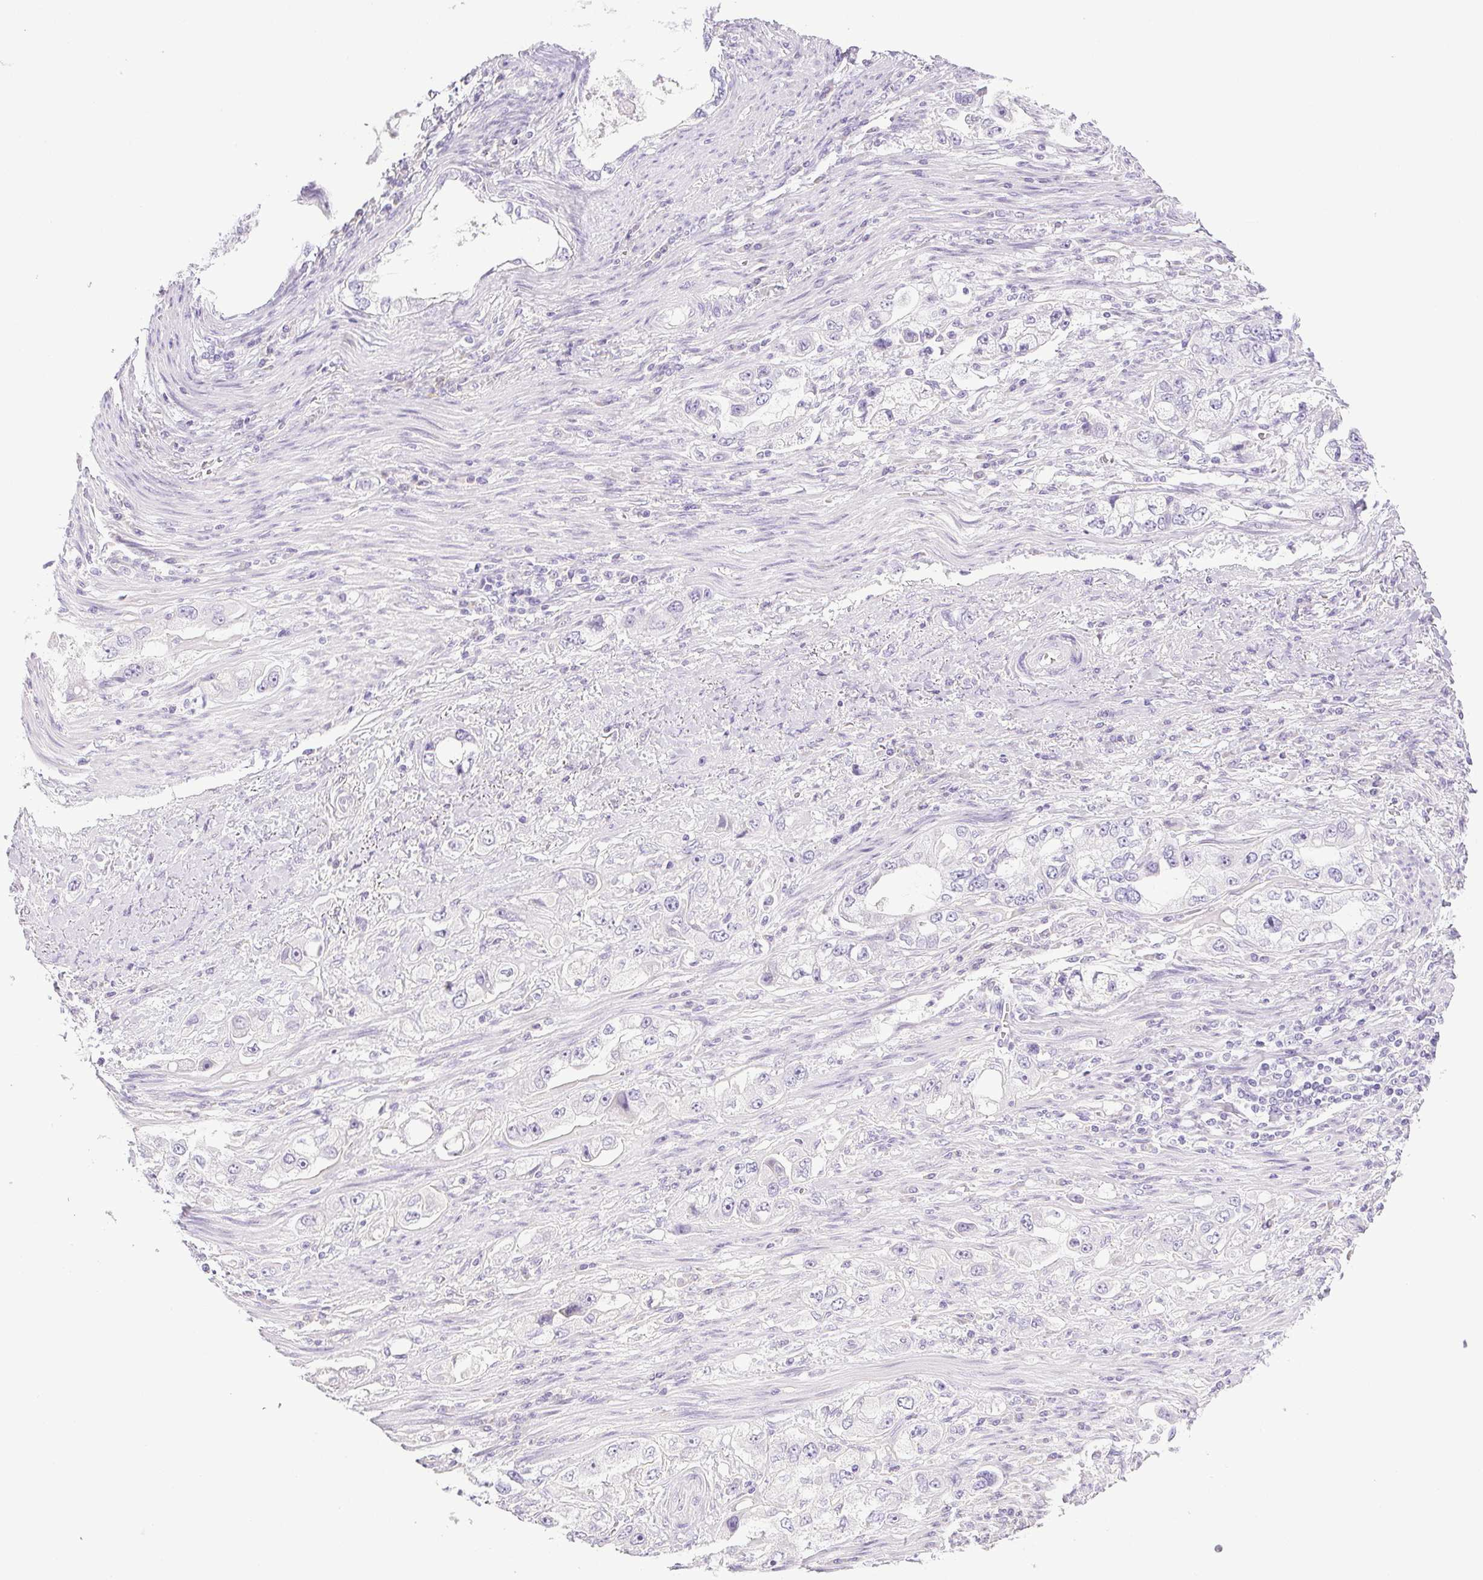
{"staining": {"intensity": "negative", "quantity": "none", "location": "none"}, "tissue": "stomach cancer", "cell_type": "Tumor cells", "image_type": "cancer", "snomed": [{"axis": "morphology", "description": "Adenocarcinoma, NOS"}, {"axis": "topography", "description": "Stomach, lower"}], "caption": "An image of human stomach cancer (adenocarcinoma) is negative for staining in tumor cells.", "gene": "PAPPA2", "patient": {"sex": "female", "age": 93}}